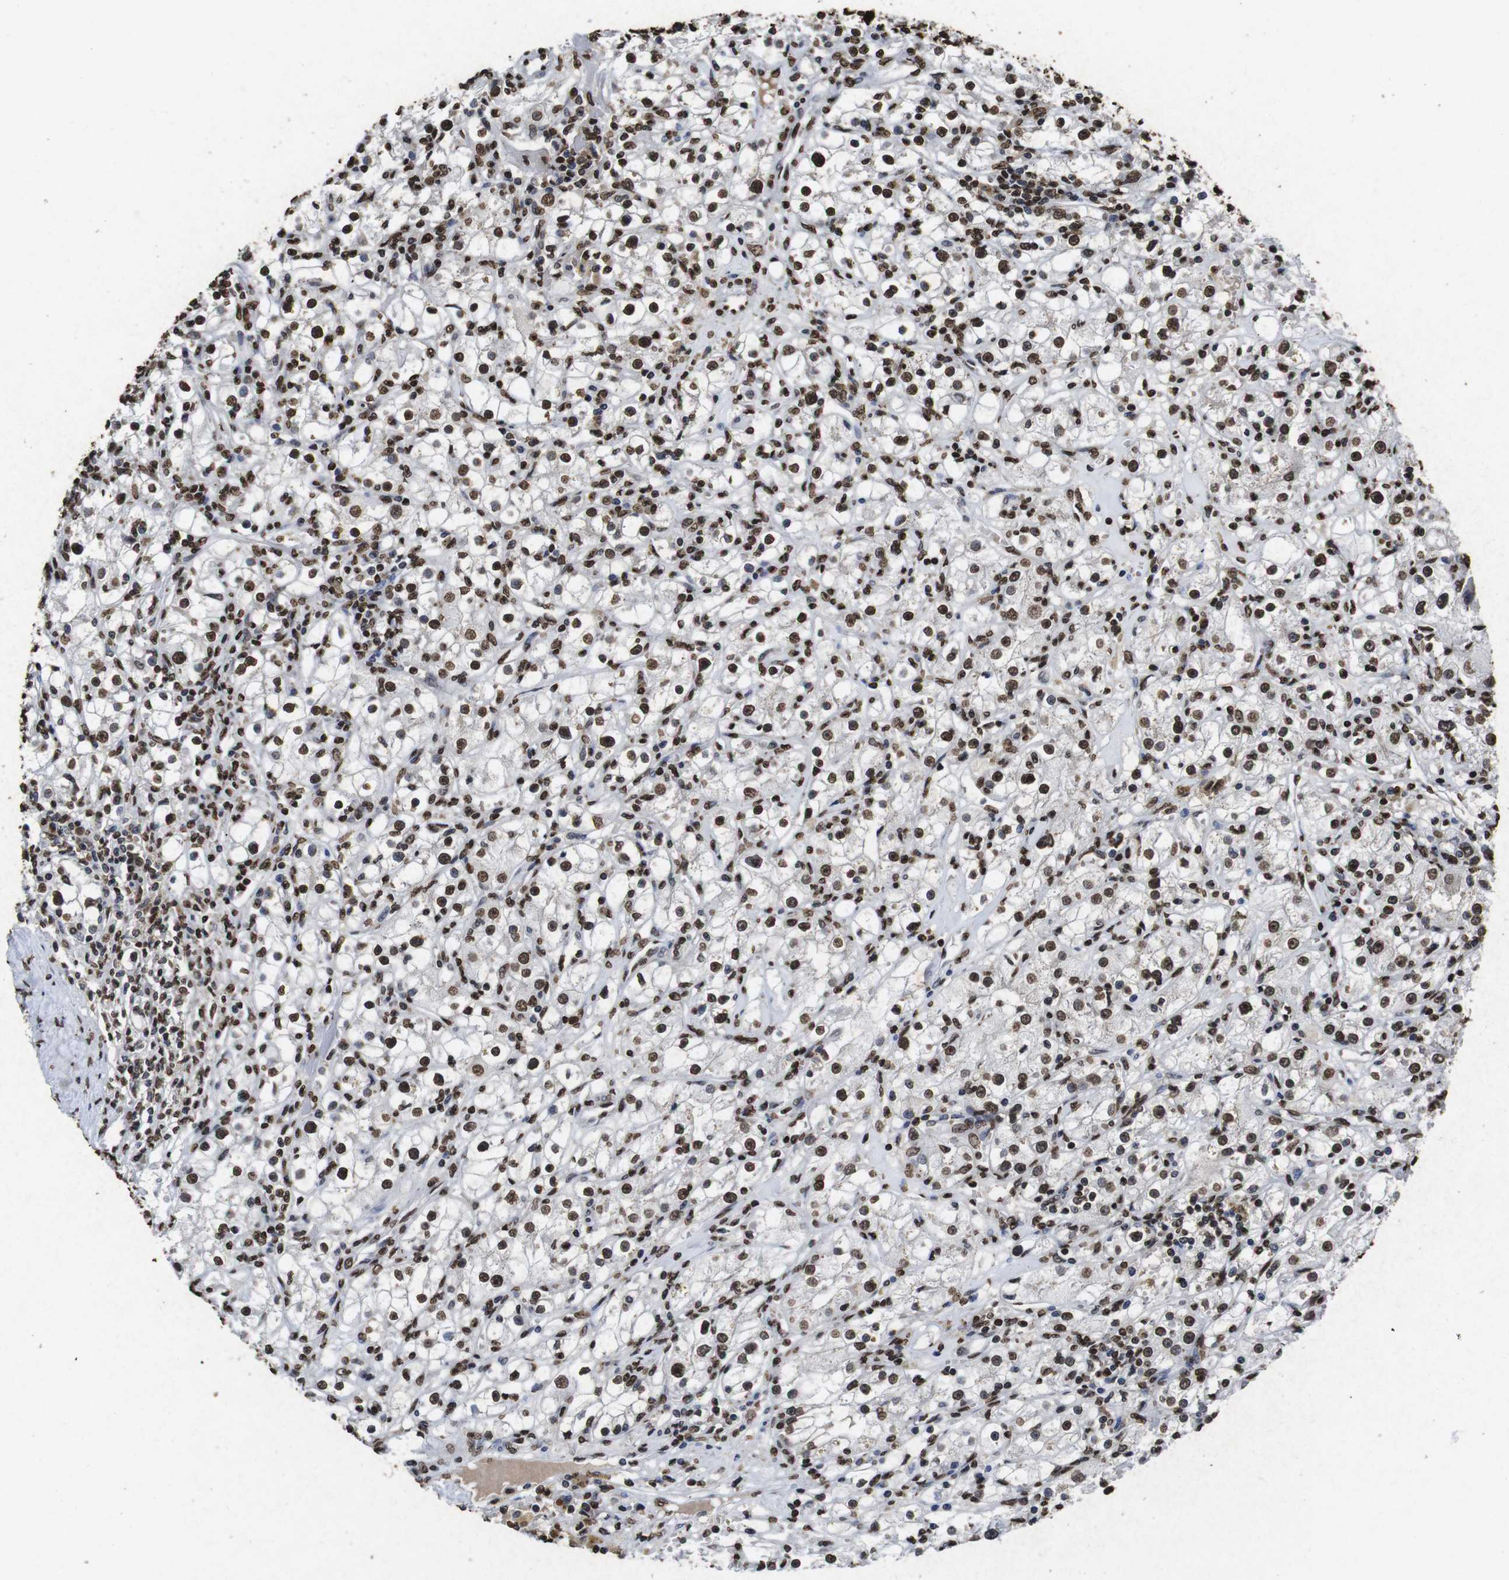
{"staining": {"intensity": "strong", "quantity": ">75%", "location": "nuclear"}, "tissue": "renal cancer", "cell_type": "Tumor cells", "image_type": "cancer", "snomed": [{"axis": "morphology", "description": "Adenocarcinoma, NOS"}, {"axis": "topography", "description": "Kidney"}], "caption": "The histopathology image exhibits immunohistochemical staining of adenocarcinoma (renal). There is strong nuclear positivity is seen in about >75% of tumor cells.", "gene": "MDM2", "patient": {"sex": "male", "age": 56}}